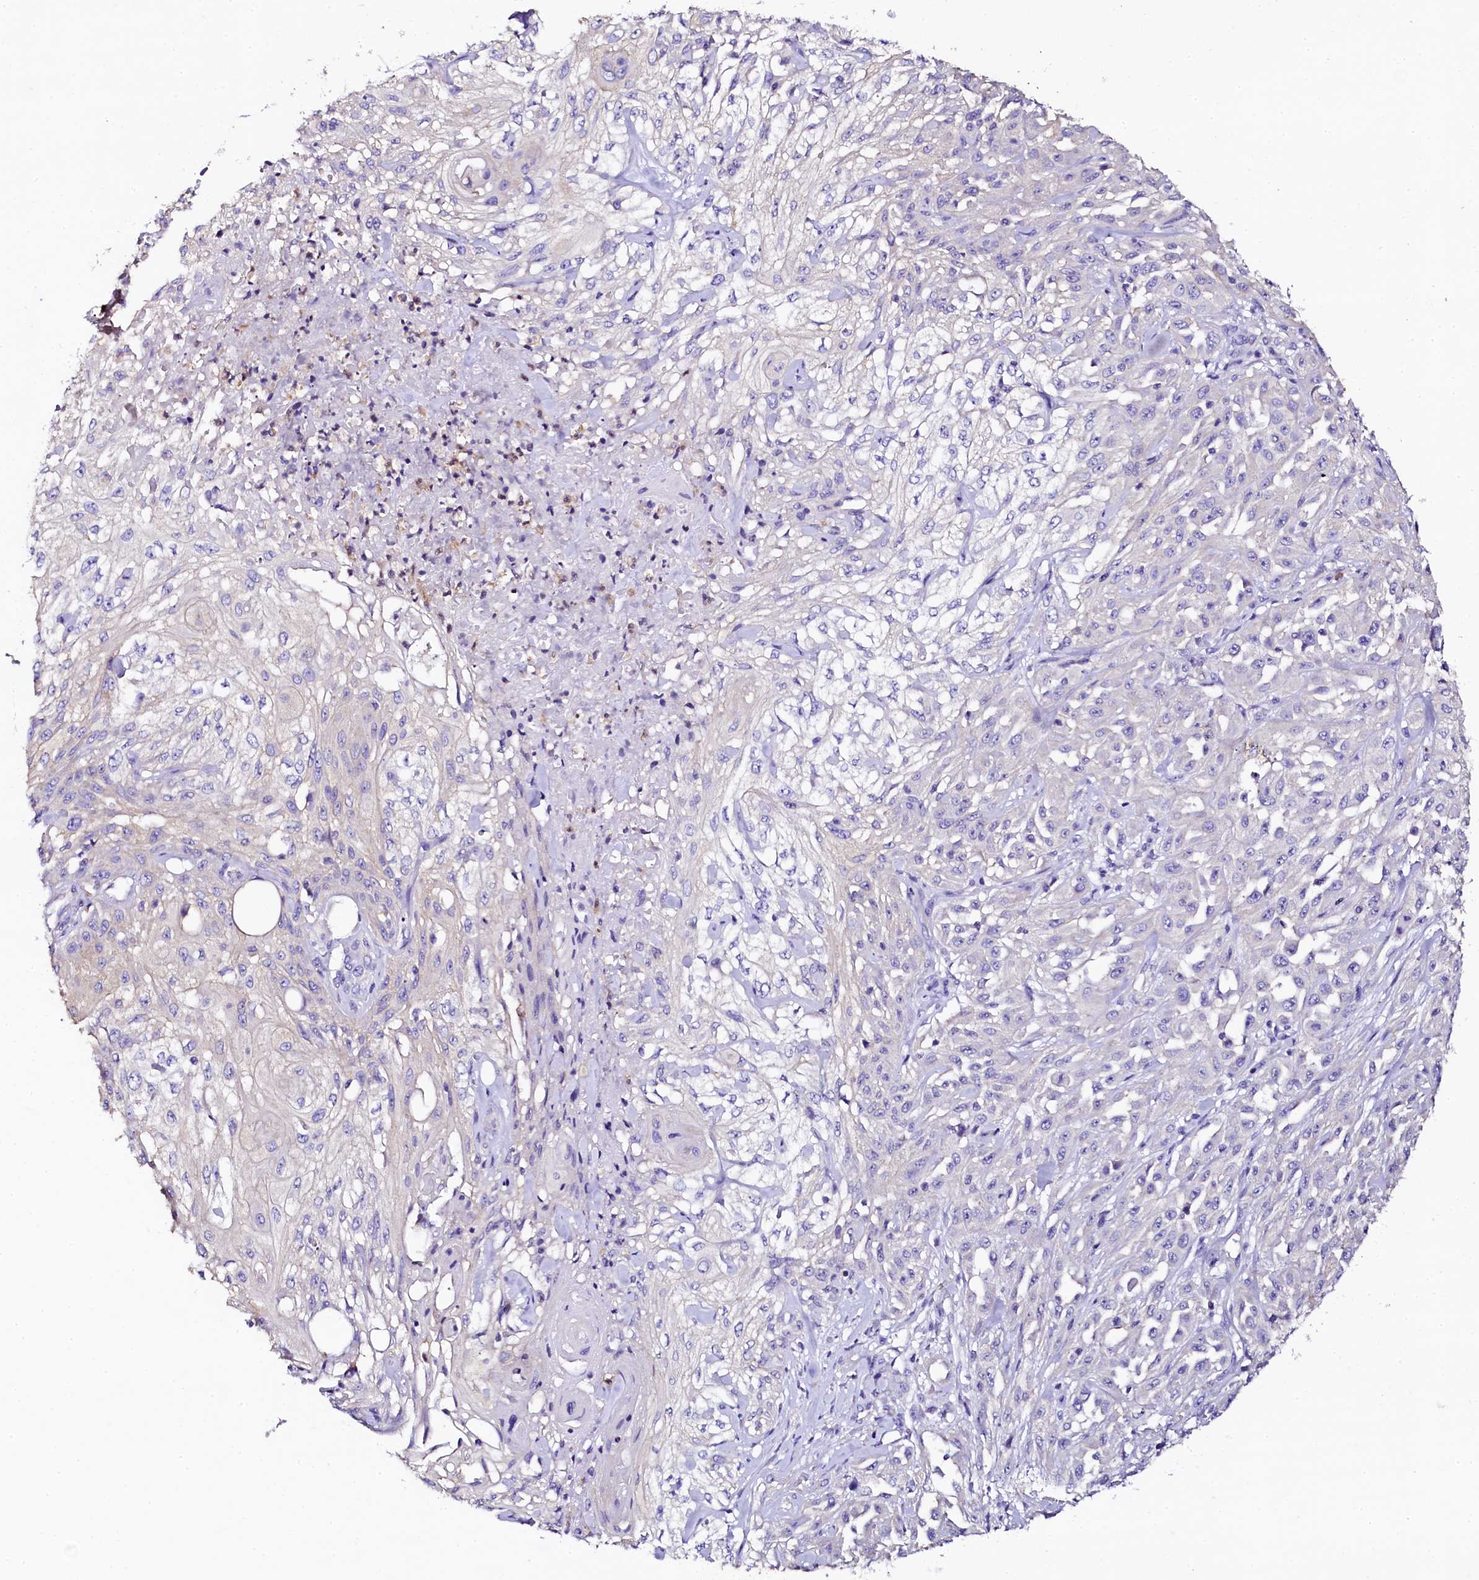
{"staining": {"intensity": "negative", "quantity": "none", "location": "none"}, "tissue": "skin cancer", "cell_type": "Tumor cells", "image_type": "cancer", "snomed": [{"axis": "morphology", "description": "Squamous cell carcinoma, NOS"}, {"axis": "morphology", "description": "Squamous cell carcinoma, metastatic, NOS"}, {"axis": "topography", "description": "Skin"}, {"axis": "topography", "description": "Lymph node"}], "caption": "There is no significant staining in tumor cells of skin cancer (squamous cell carcinoma). (Immunohistochemistry, brightfield microscopy, high magnification).", "gene": "NAA16", "patient": {"sex": "male", "age": 75}}